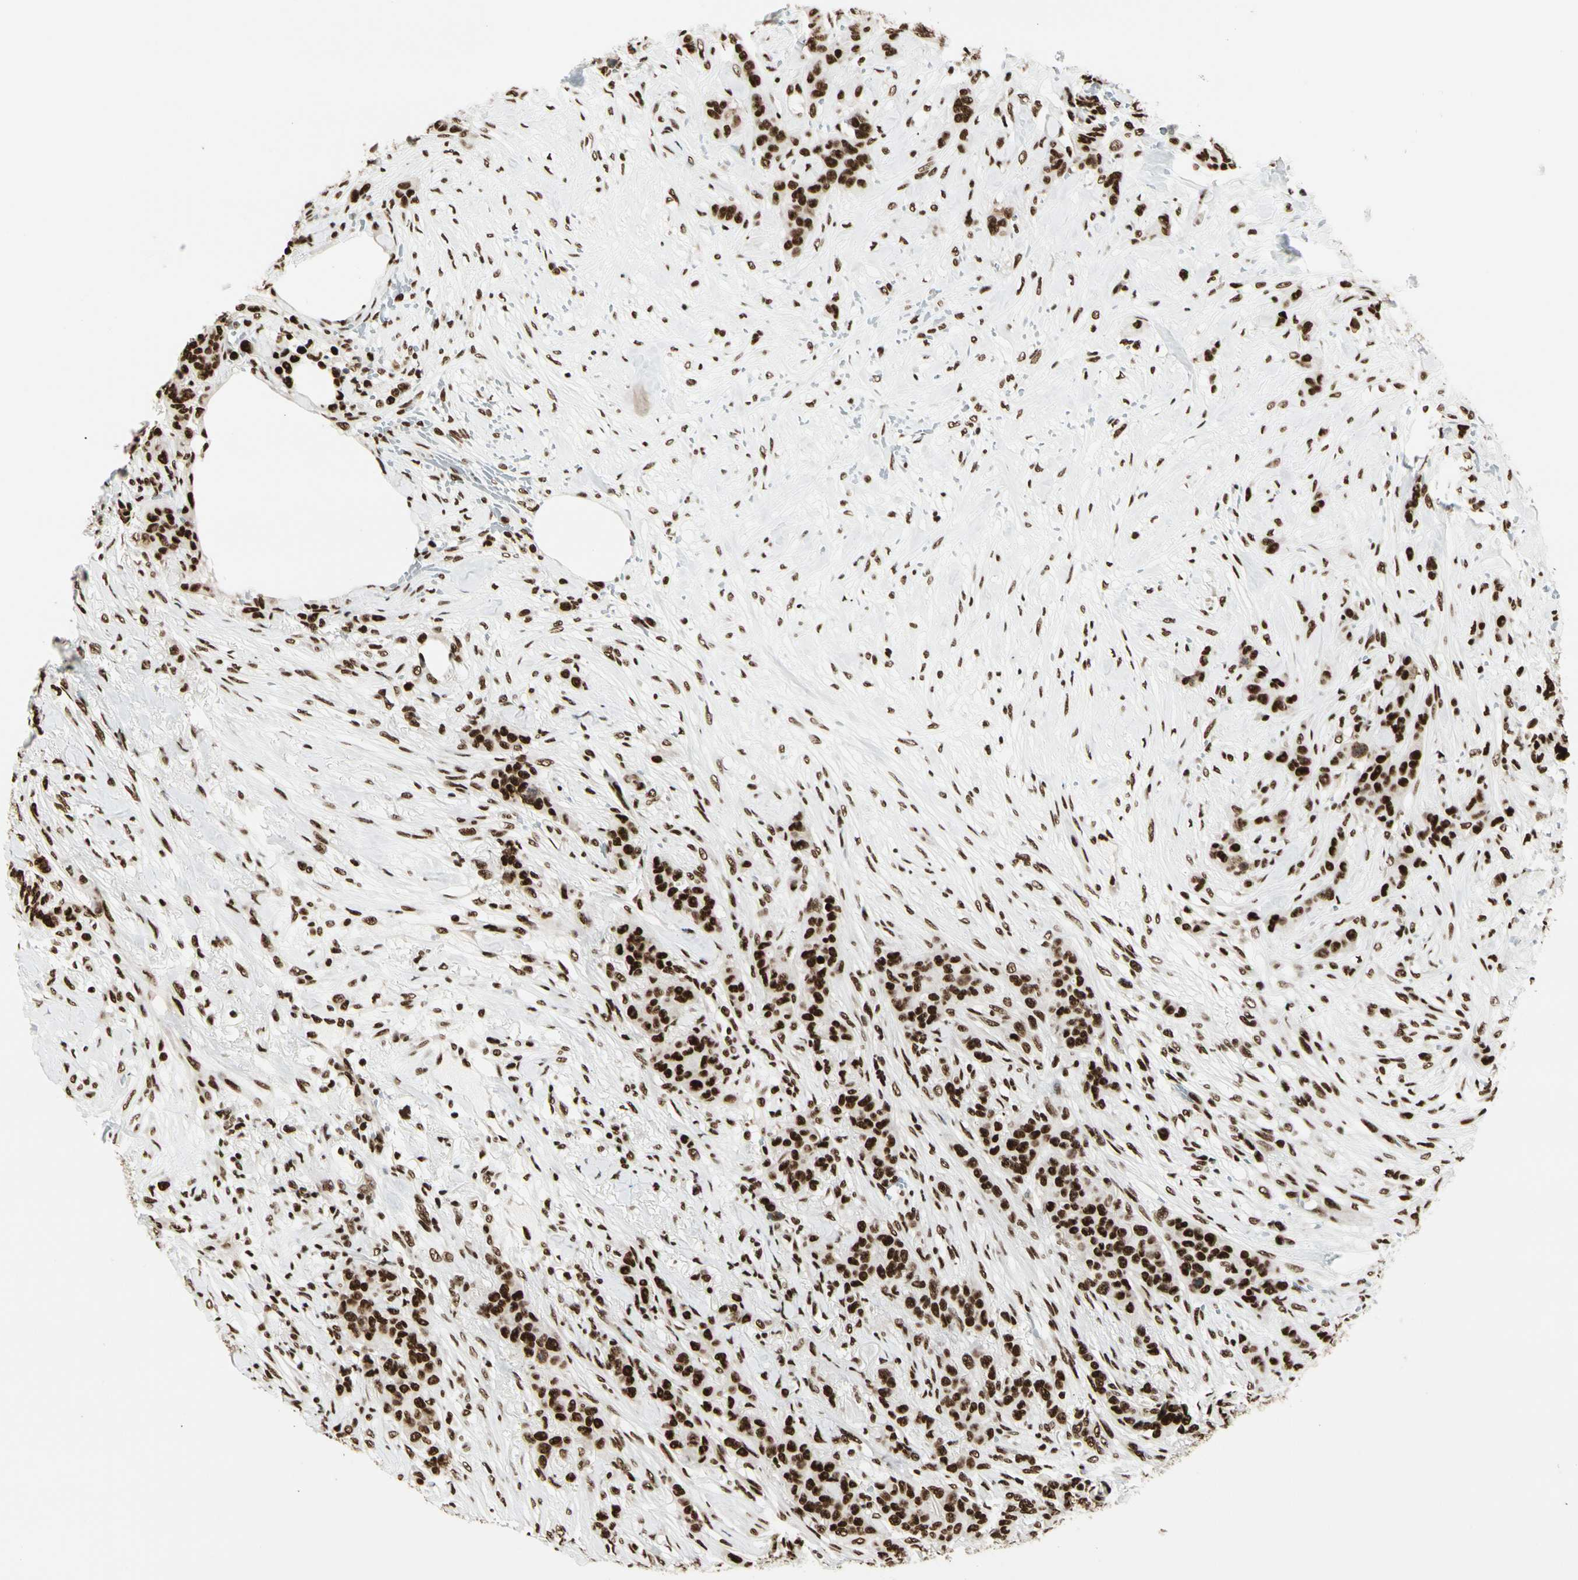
{"staining": {"intensity": "strong", "quantity": ">75%", "location": "nuclear"}, "tissue": "breast cancer", "cell_type": "Tumor cells", "image_type": "cancer", "snomed": [{"axis": "morphology", "description": "Duct carcinoma"}, {"axis": "topography", "description": "Breast"}], "caption": "DAB (3,3'-diaminobenzidine) immunohistochemical staining of breast intraductal carcinoma displays strong nuclear protein expression in approximately >75% of tumor cells. (Brightfield microscopy of DAB IHC at high magnification).", "gene": "CCAR1", "patient": {"sex": "female", "age": 40}}